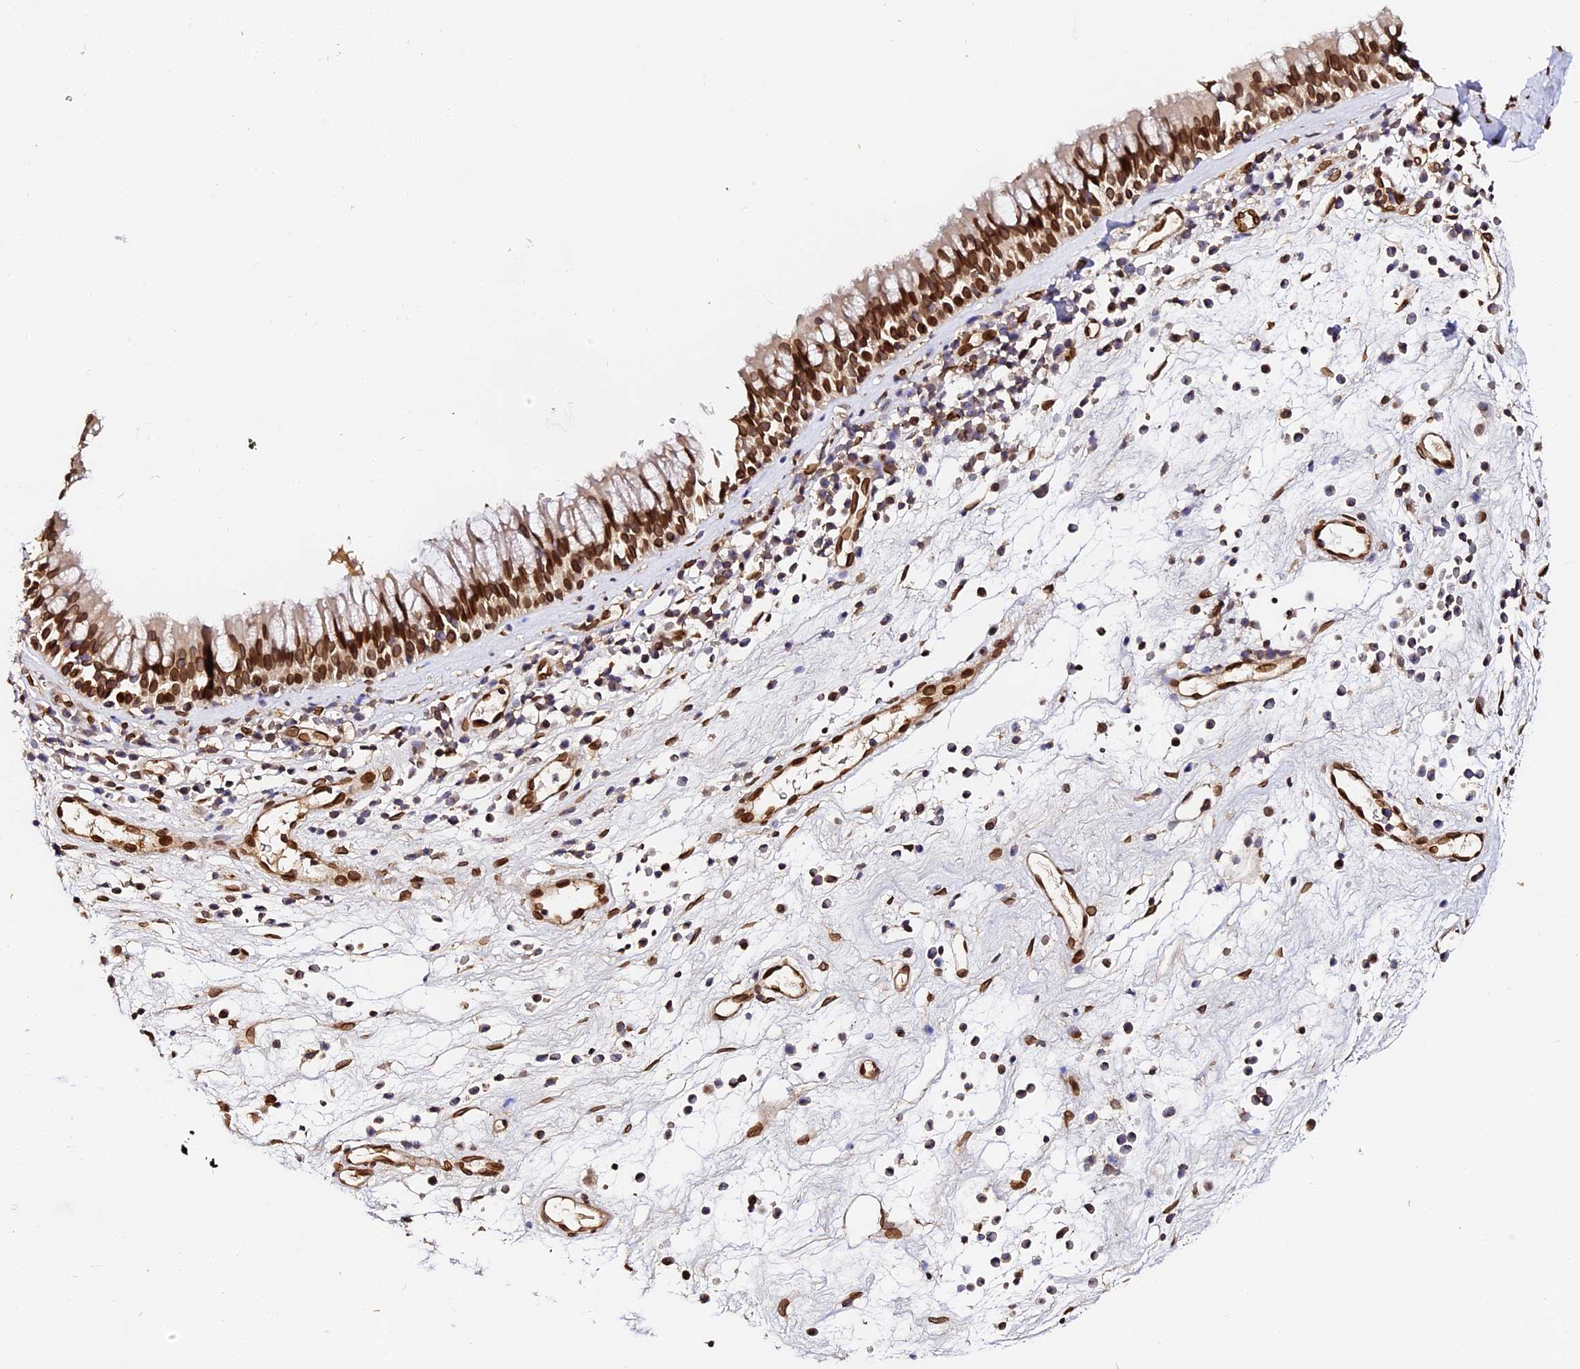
{"staining": {"intensity": "strong", "quantity": ">75%", "location": "cytoplasmic/membranous,nuclear"}, "tissue": "nasopharynx", "cell_type": "Respiratory epithelial cells", "image_type": "normal", "snomed": [{"axis": "morphology", "description": "Normal tissue, NOS"}, {"axis": "morphology", "description": "Inflammation, NOS"}, {"axis": "morphology", "description": "Malignant melanoma, Metastatic site"}, {"axis": "topography", "description": "Nasopharynx"}], "caption": "Immunohistochemical staining of benign nasopharynx demonstrates strong cytoplasmic/membranous,nuclear protein staining in about >75% of respiratory epithelial cells.", "gene": "ANAPC5", "patient": {"sex": "male", "age": 70}}